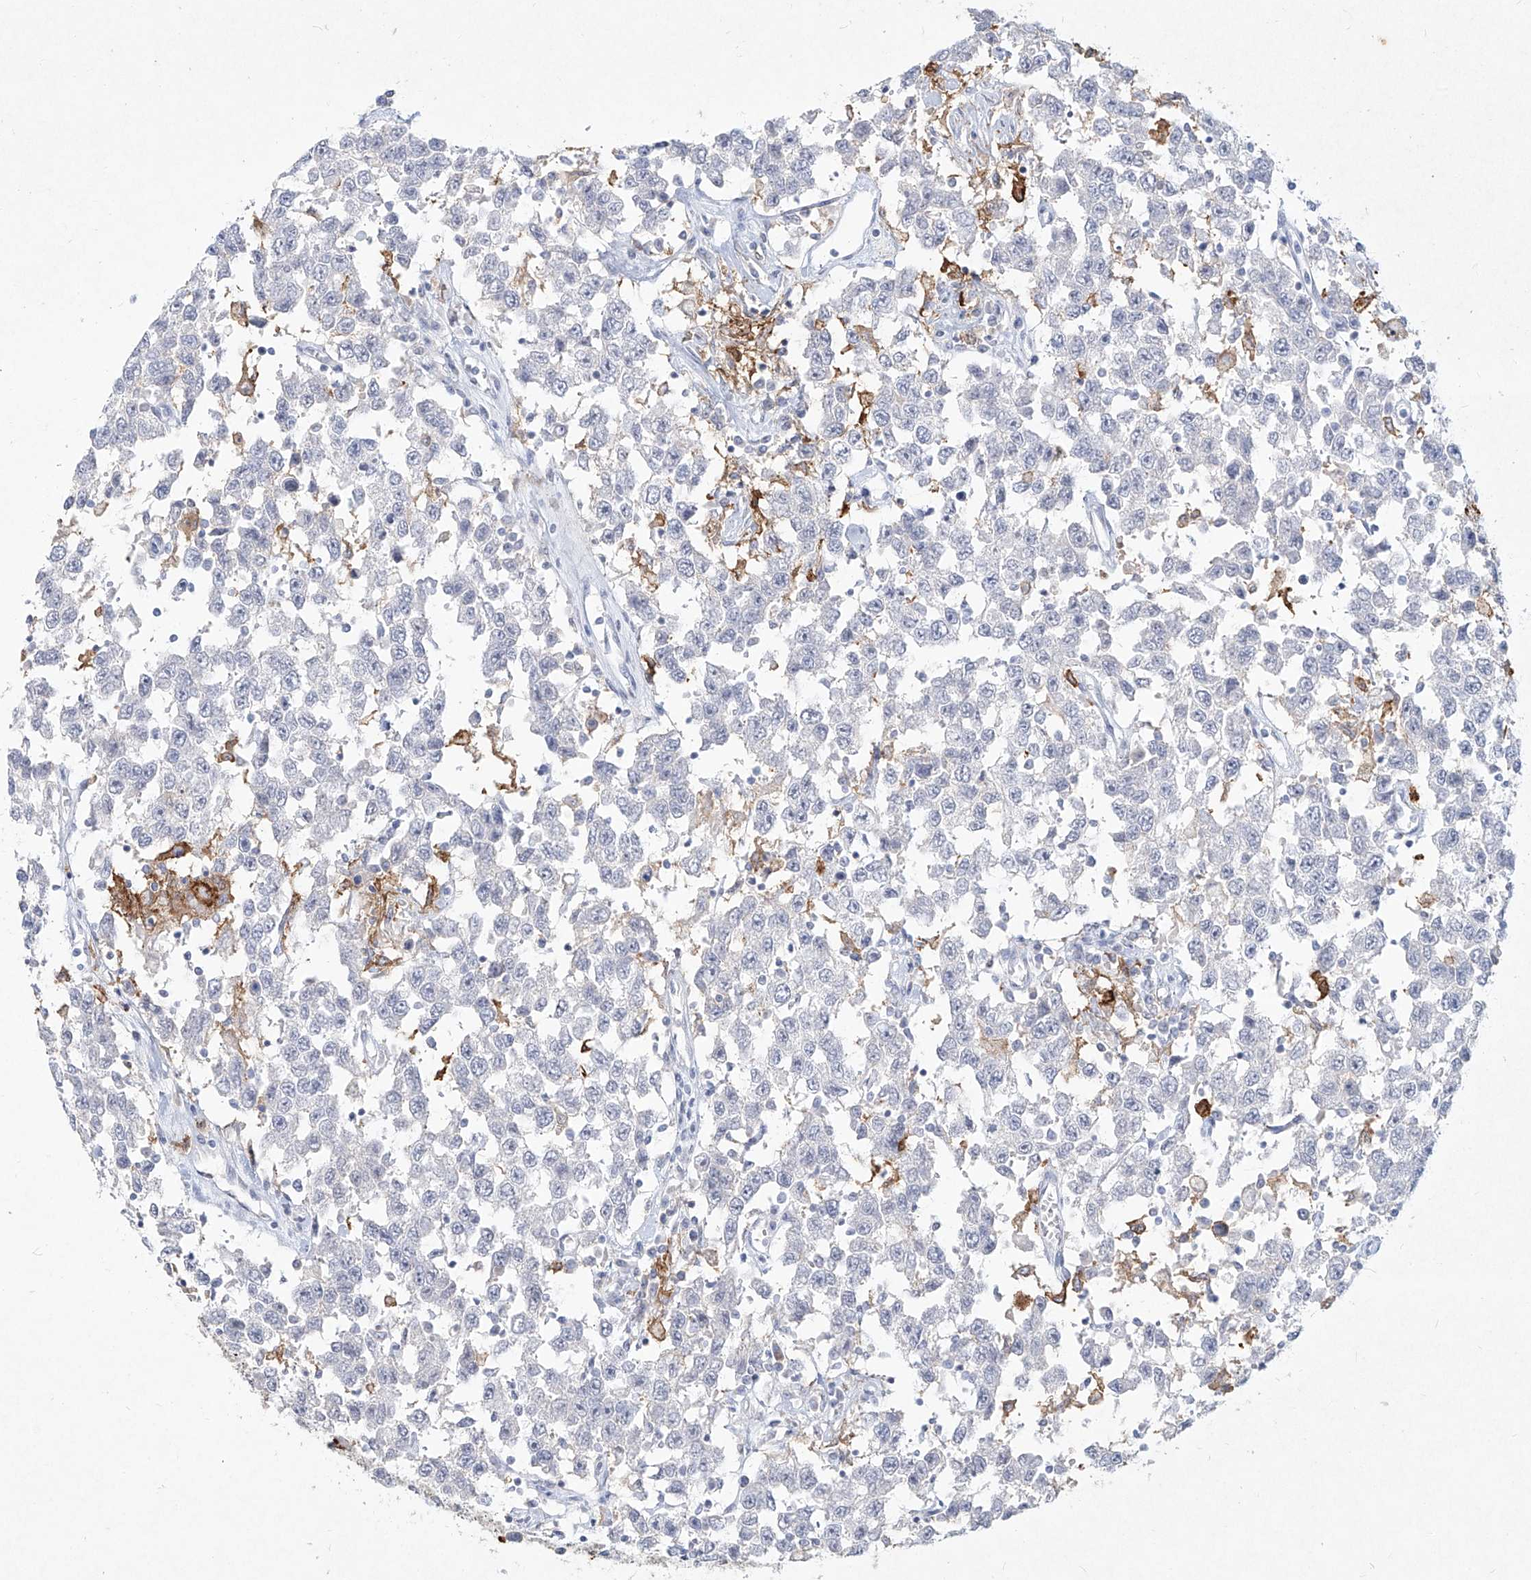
{"staining": {"intensity": "negative", "quantity": "none", "location": "none"}, "tissue": "testis cancer", "cell_type": "Tumor cells", "image_type": "cancer", "snomed": [{"axis": "morphology", "description": "Seminoma, NOS"}, {"axis": "topography", "description": "Testis"}], "caption": "IHC of human testis cancer reveals no expression in tumor cells. The staining is performed using DAB brown chromogen with nuclei counter-stained in using hematoxylin.", "gene": "CD209", "patient": {"sex": "male", "age": 41}}